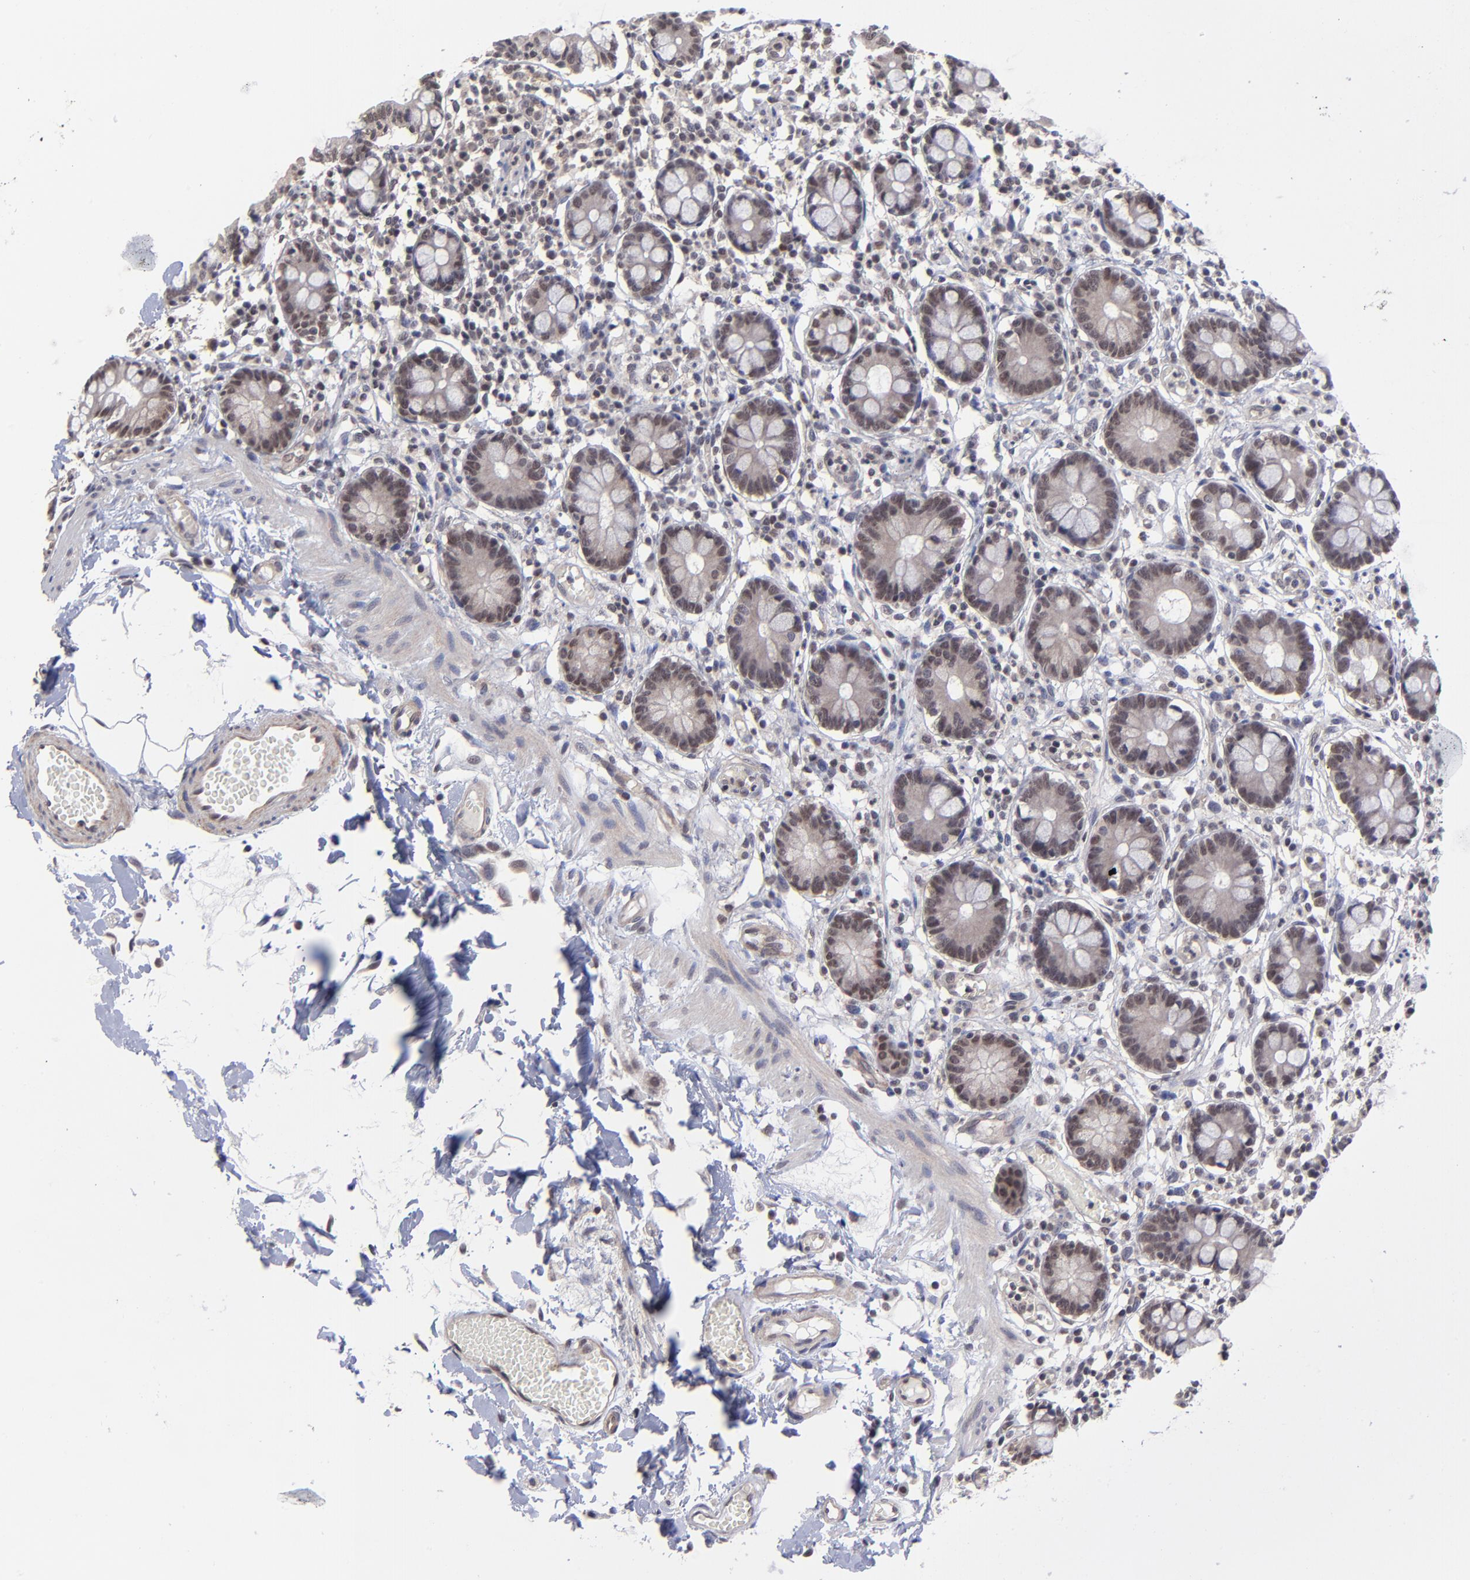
{"staining": {"intensity": "moderate", "quantity": ">75%", "location": "cytoplasmic/membranous,nuclear"}, "tissue": "small intestine", "cell_type": "Glandular cells", "image_type": "normal", "snomed": [{"axis": "morphology", "description": "Normal tissue, NOS"}, {"axis": "topography", "description": "Small intestine"}], "caption": "Protein positivity by immunohistochemistry (IHC) reveals moderate cytoplasmic/membranous,nuclear staining in approximately >75% of glandular cells in benign small intestine.", "gene": "ZNF419", "patient": {"sex": "female", "age": 61}}